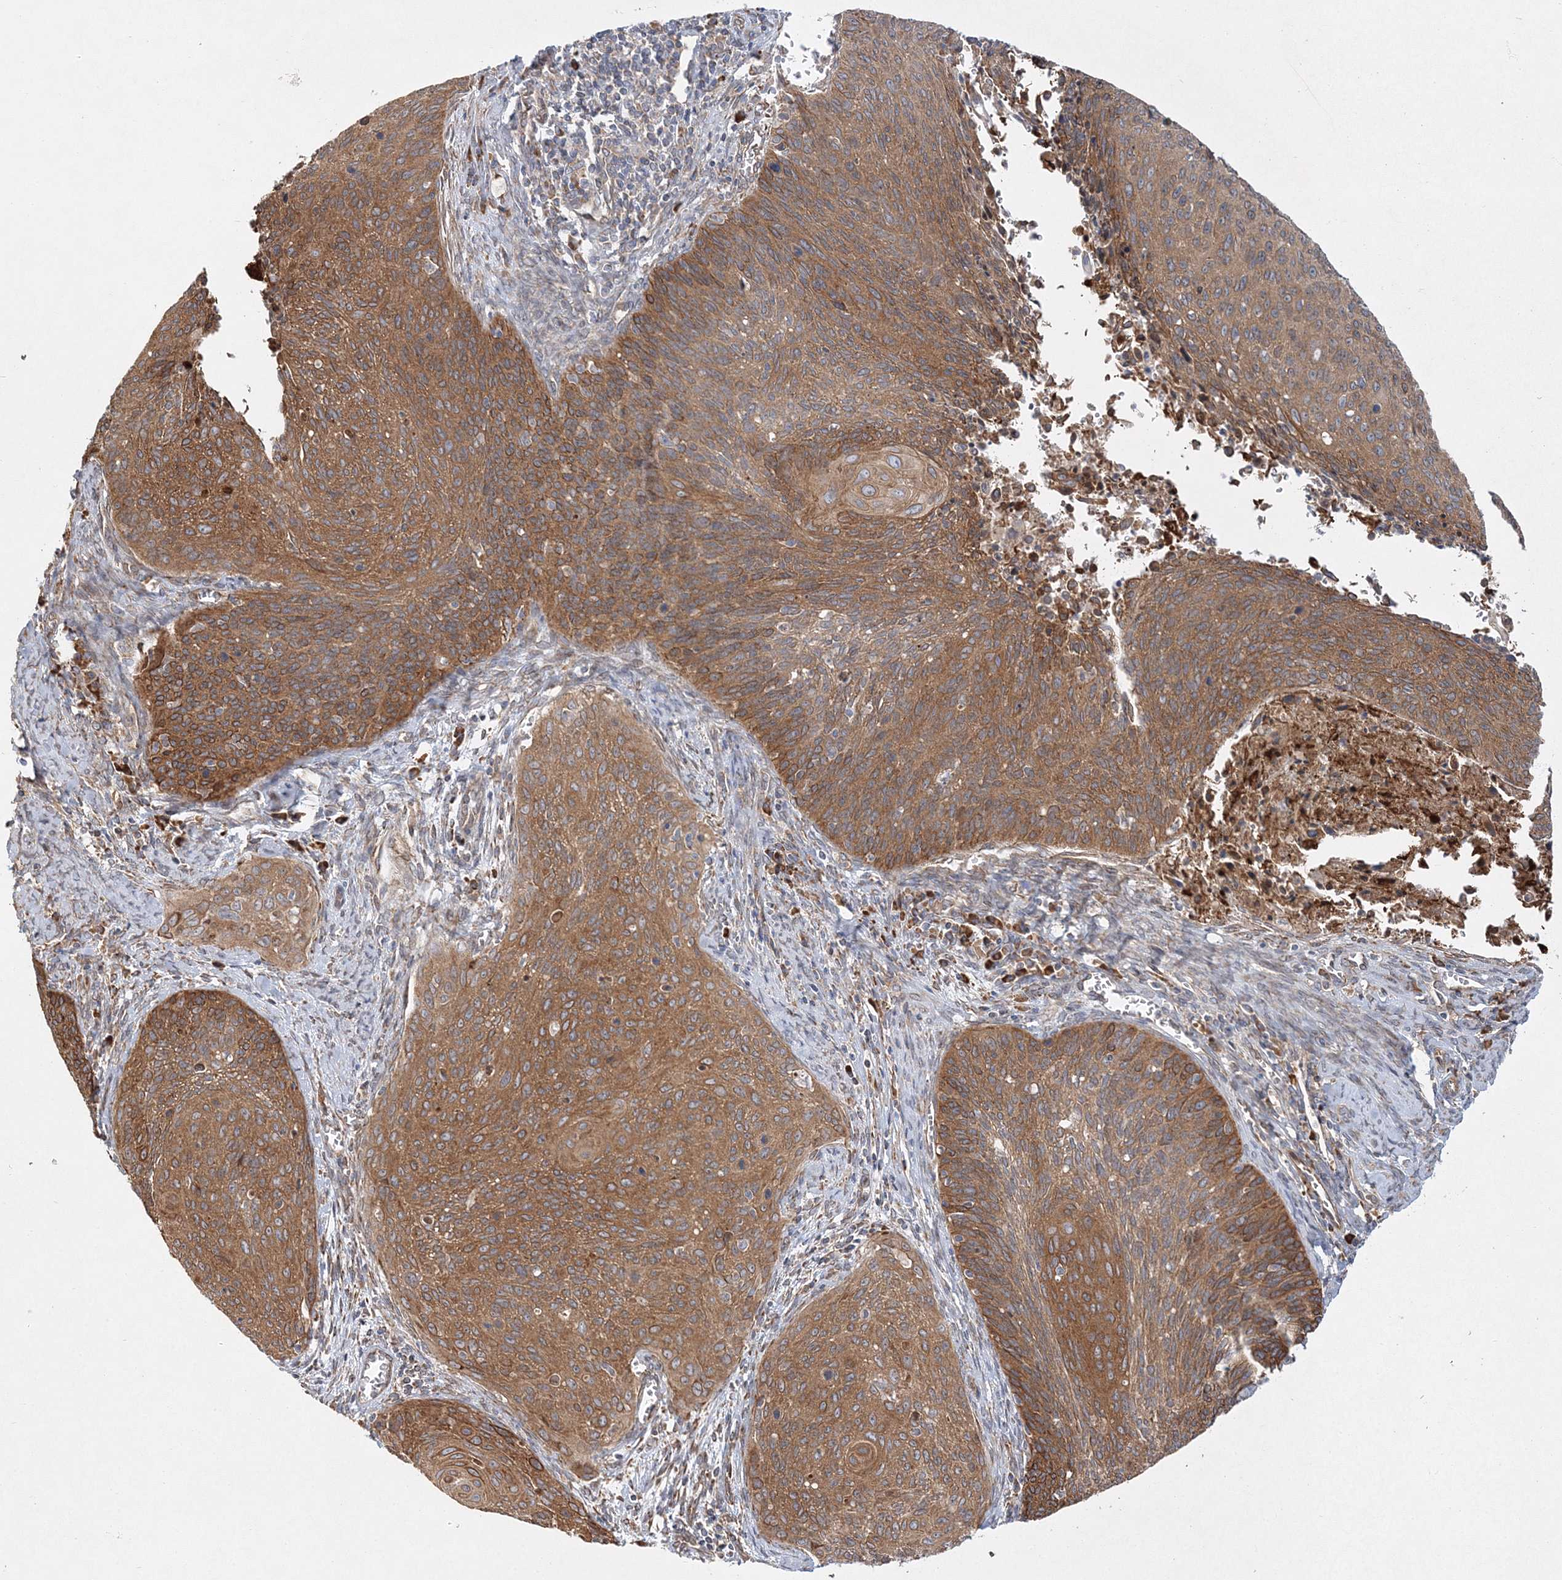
{"staining": {"intensity": "moderate", "quantity": ">75%", "location": "cytoplasmic/membranous"}, "tissue": "cervical cancer", "cell_type": "Tumor cells", "image_type": "cancer", "snomed": [{"axis": "morphology", "description": "Squamous cell carcinoma, NOS"}, {"axis": "topography", "description": "Cervix"}], "caption": "Protein expression analysis of human cervical cancer (squamous cell carcinoma) reveals moderate cytoplasmic/membranous staining in about >75% of tumor cells. The staining was performed using DAB (3,3'-diaminobenzidine) to visualize the protein expression in brown, while the nuclei were stained in blue with hematoxylin (Magnification: 20x).", "gene": "ZFYVE16", "patient": {"sex": "female", "age": 55}}